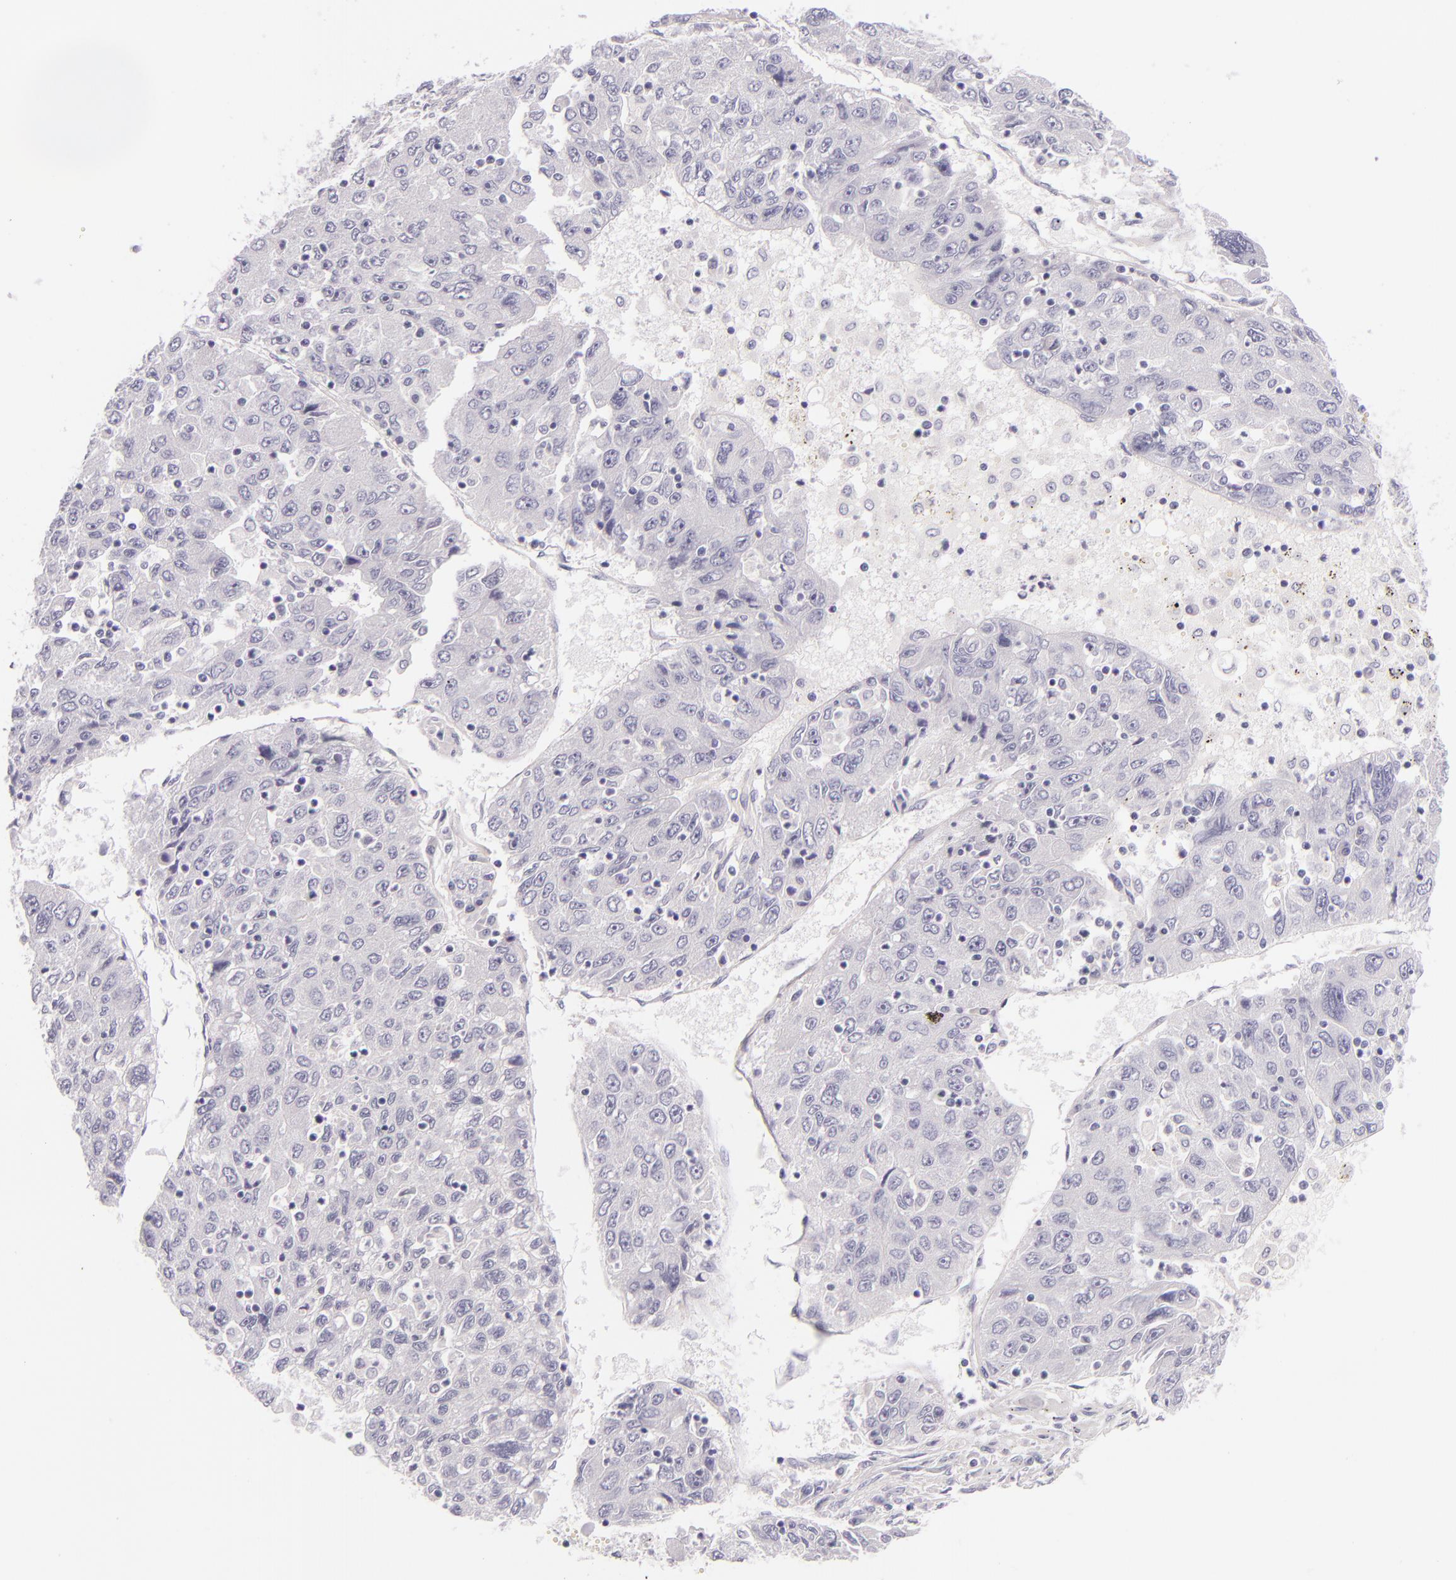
{"staining": {"intensity": "negative", "quantity": "none", "location": "none"}, "tissue": "liver cancer", "cell_type": "Tumor cells", "image_type": "cancer", "snomed": [{"axis": "morphology", "description": "Carcinoma, Hepatocellular, NOS"}, {"axis": "topography", "description": "Liver"}], "caption": "There is no significant positivity in tumor cells of liver cancer. (Brightfield microscopy of DAB immunohistochemistry (IHC) at high magnification).", "gene": "INA", "patient": {"sex": "male", "age": 49}}